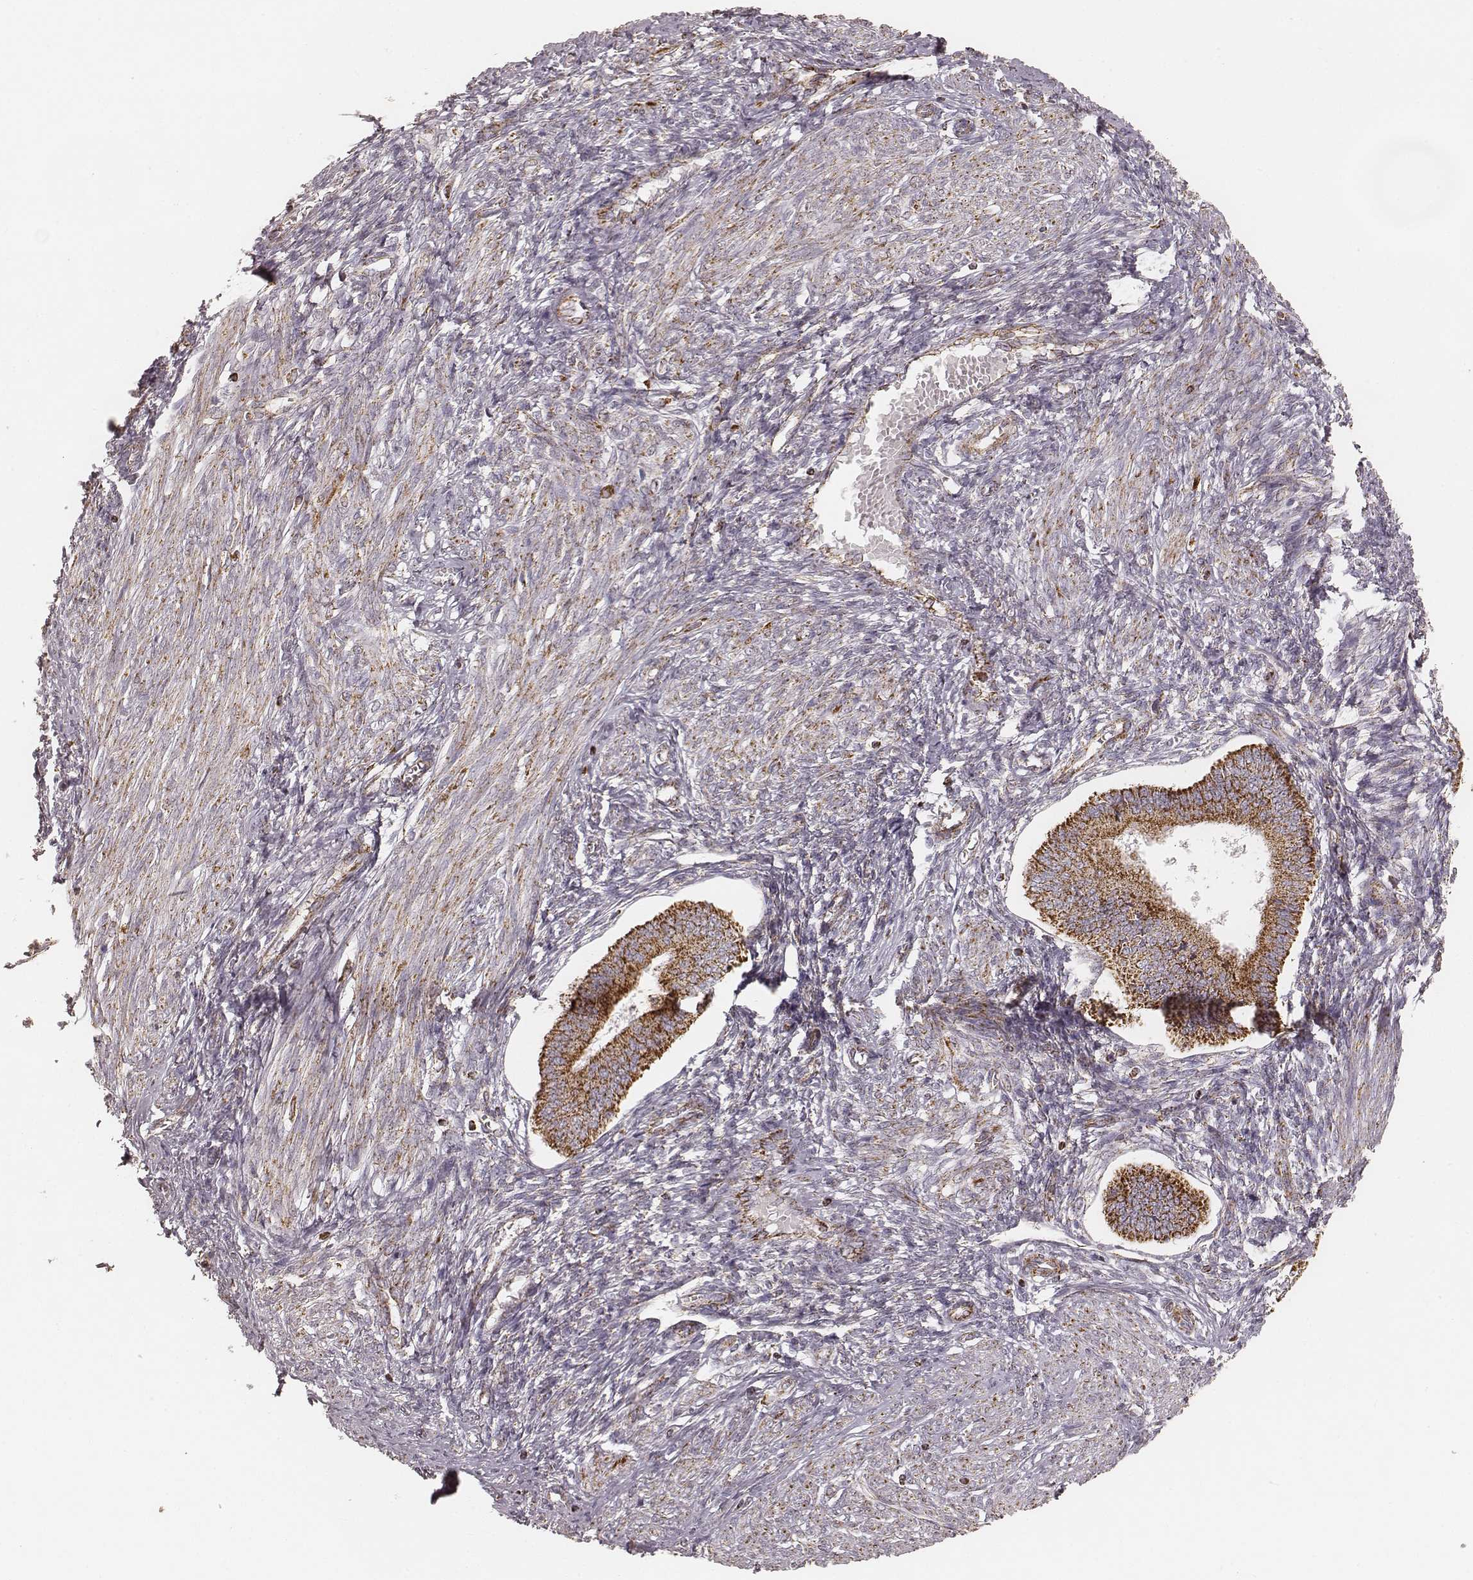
{"staining": {"intensity": "moderate", "quantity": "25%-75%", "location": "cytoplasmic/membranous"}, "tissue": "endometrium", "cell_type": "Cells in endometrial stroma", "image_type": "normal", "snomed": [{"axis": "morphology", "description": "Normal tissue, NOS"}, {"axis": "topography", "description": "Endometrium"}], "caption": "Immunohistochemical staining of unremarkable human endometrium displays 25%-75% levels of moderate cytoplasmic/membranous protein positivity in about 25%-75% of cells in endometrial stroma.", "gene": "CS", "patient": {"sex": "female", "age": 42}}